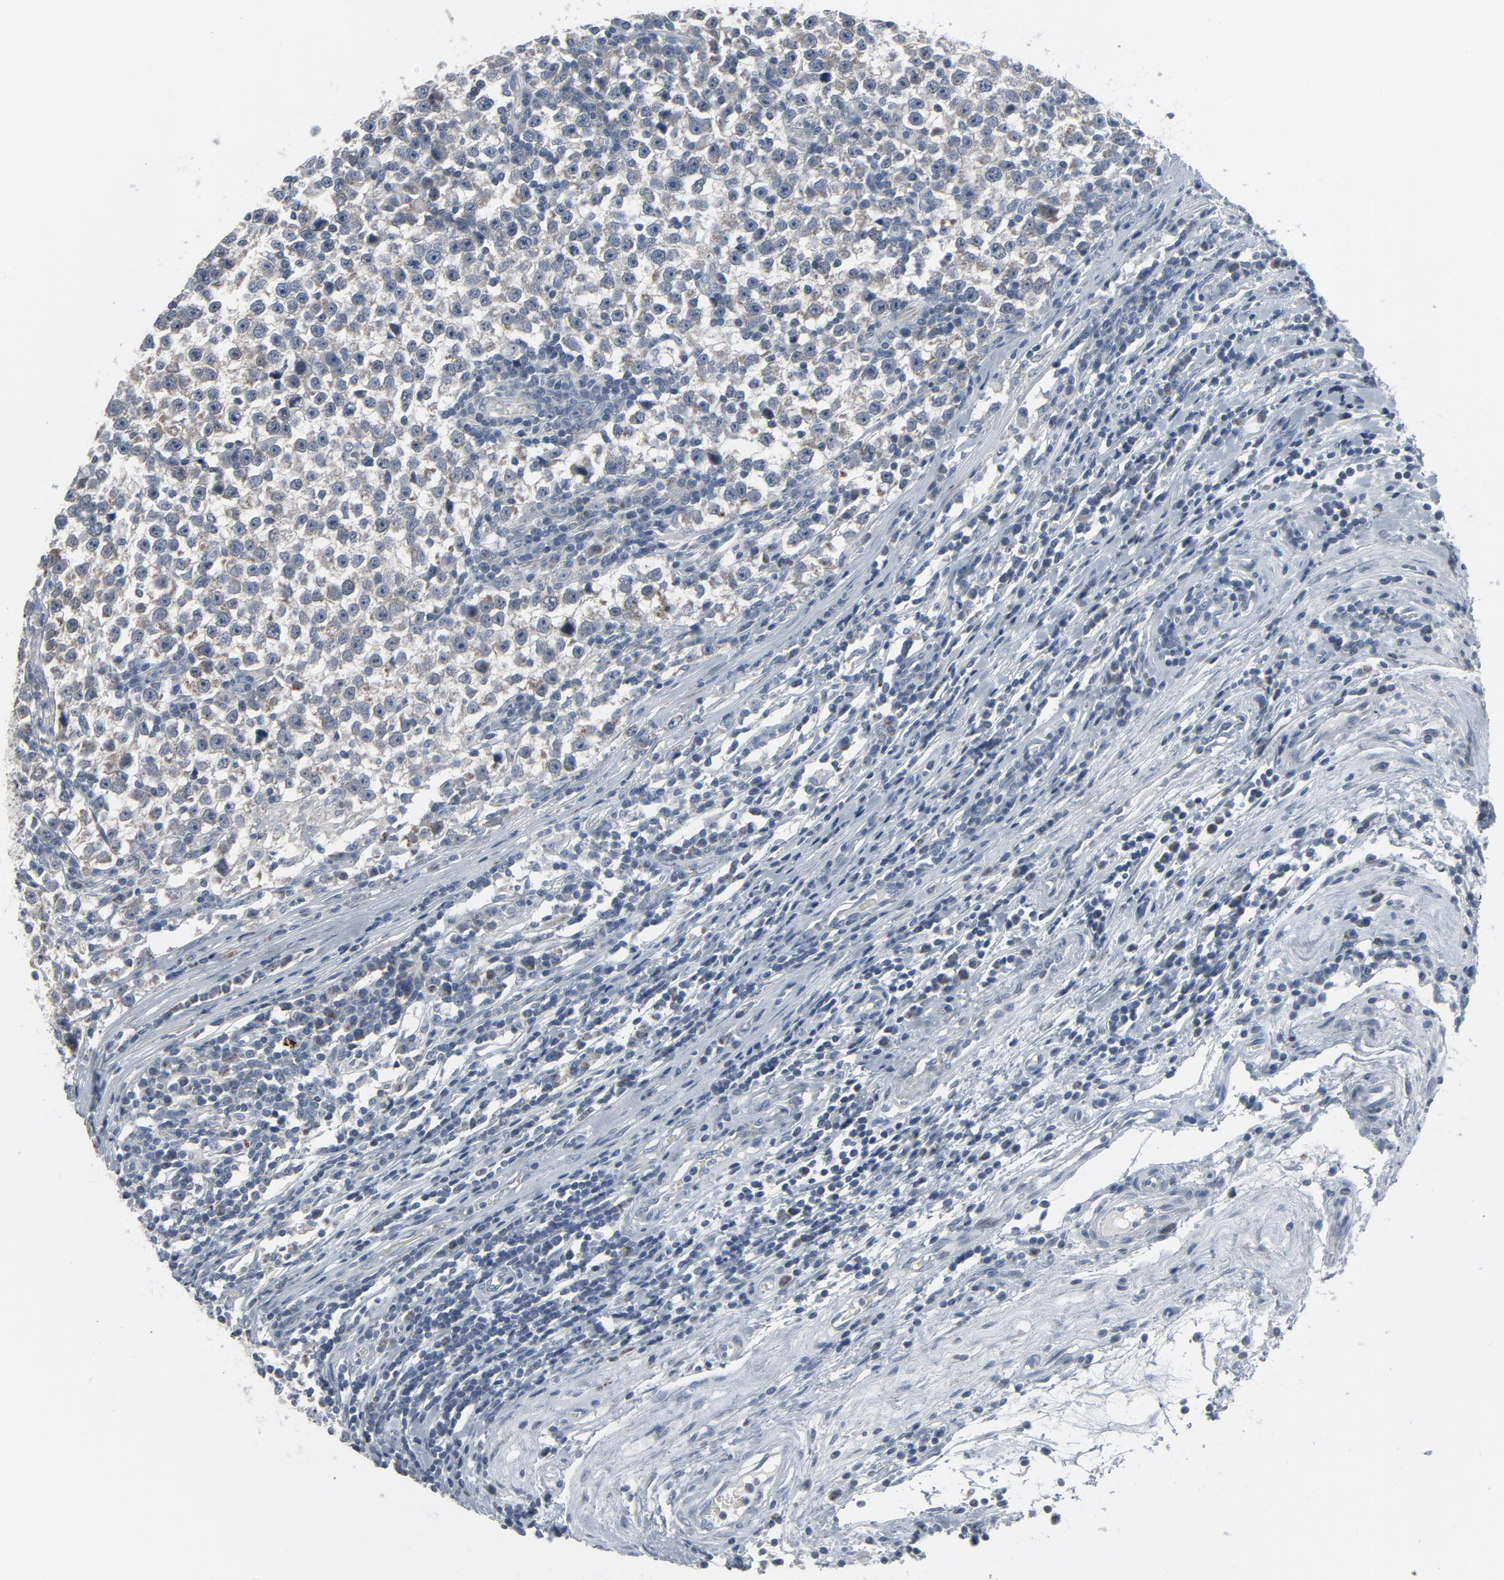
{"staining": {"intensity": "negative", "quantity": "none", "location": "none"}, "tissue": "testis cancer", "cell_type": "Tumor cells", "image_type": "cancer", "snomed": [{"axis": "morphology", "description": "Seminoma, NOS"}, {"axis": "topography", "description": "Testis"}], "caption": "Tumor cells are negative for brown protein staining in seminoma (testis). (DAB immunohistochemistry (IHC) visualized using brightfield microscopy, high magnification).", "gene": "GPX2", "patient": {"sex": "male", "age": 43}}